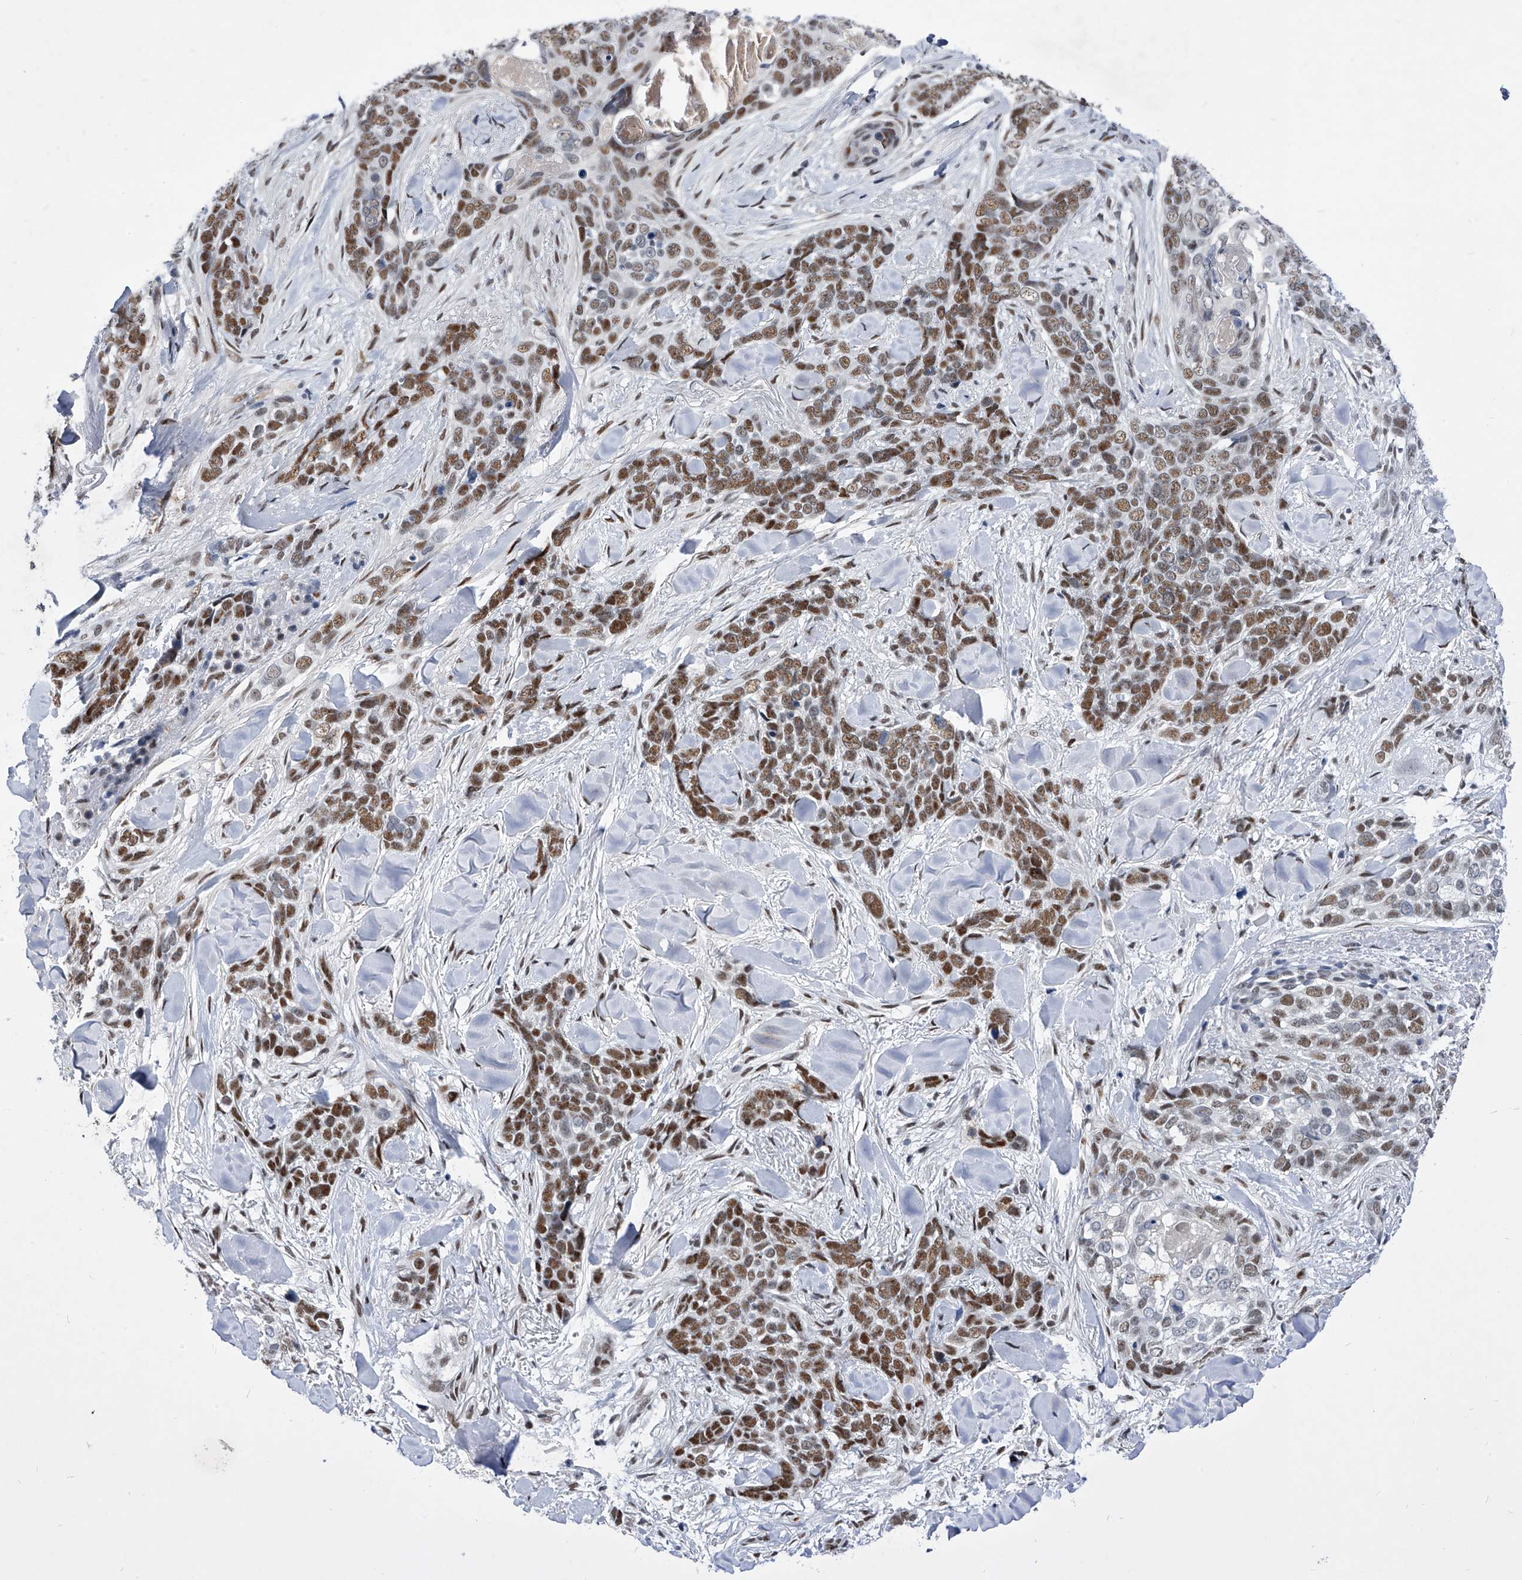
{"staining": {"intensity": "moderate", "quantity": ">75%", "location": "nuclear"}, "tissue": "skin cancer", "cell_type": "Tumor cells", "image_type": "cancer", "snomed": [{"axis": "morphology", "description": "Basal cell carcinoma"}, {"axis": "topography", "description": "Skin"}], "caption": "DAB (3,3'-diaminobenzidine) immunohistochemical staining of human skin cancer exhibits moderate nuclear protein positivity in about >75% of tumor cells.", "gene": "TESK2", "patient": {"sex": "female", "age": 82}}